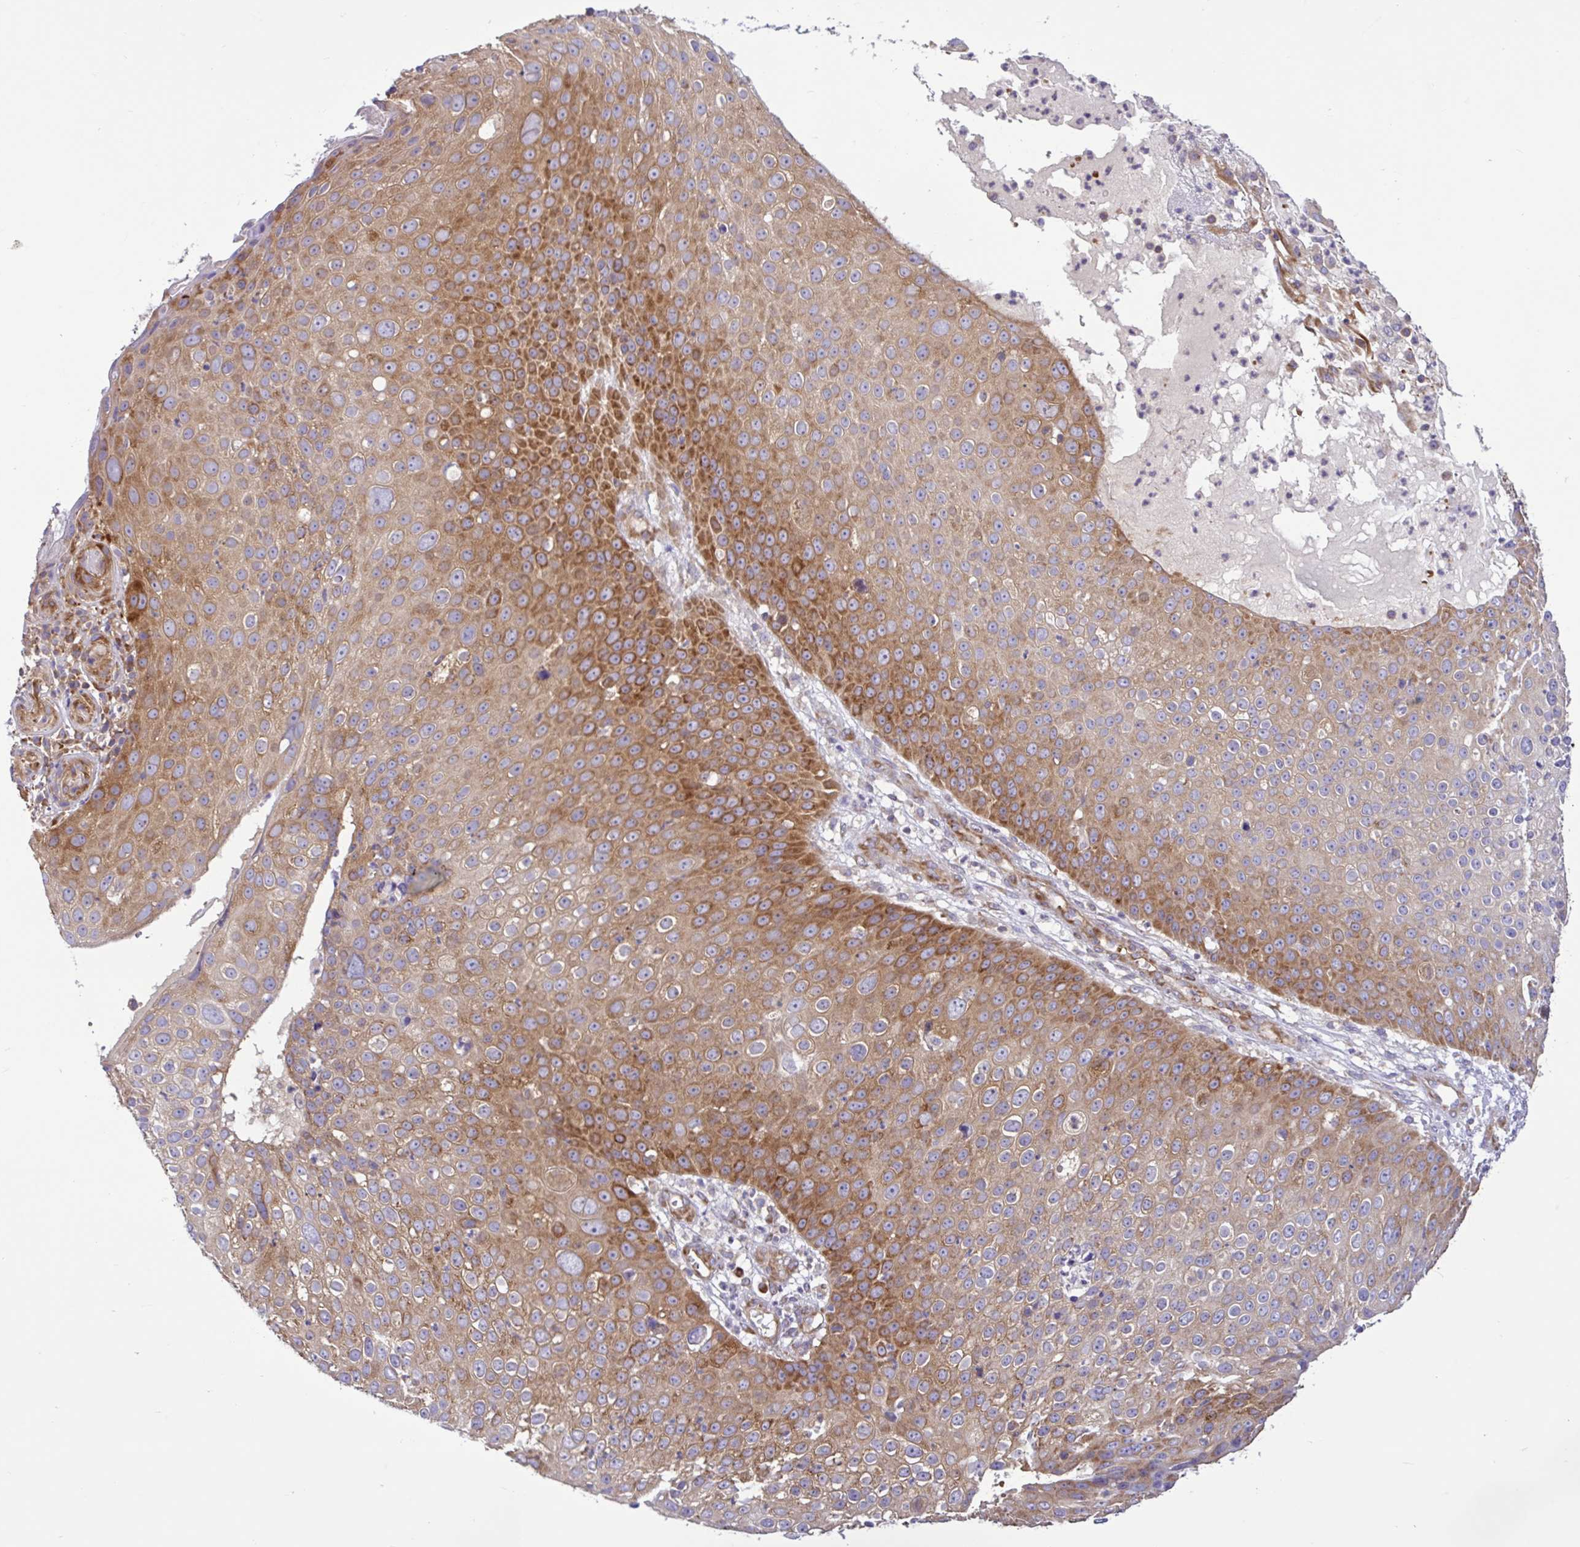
{"staining": {"intensity": "moderate", "quantity": "25%-75%", "location": "cytoplasmic/membranous"}, "tissue": "skin cancer", "cell_type": "Tumor cells", "image_type": "cancer", "snomed": [{"axis": "morphology", "description": "Squamous cell carcinoma, NOS"}, {"axis": "topography", "description": "Skin"}], "caption": "A high-resolution image shows IHC staining of squamous cell carcinoma (skin), which displays moderate cytoplasmic/membranous staining in about 25%-75% of tumor cells.", "gene": "LARS1", "patient": {"sex": "male", "age": 71}}